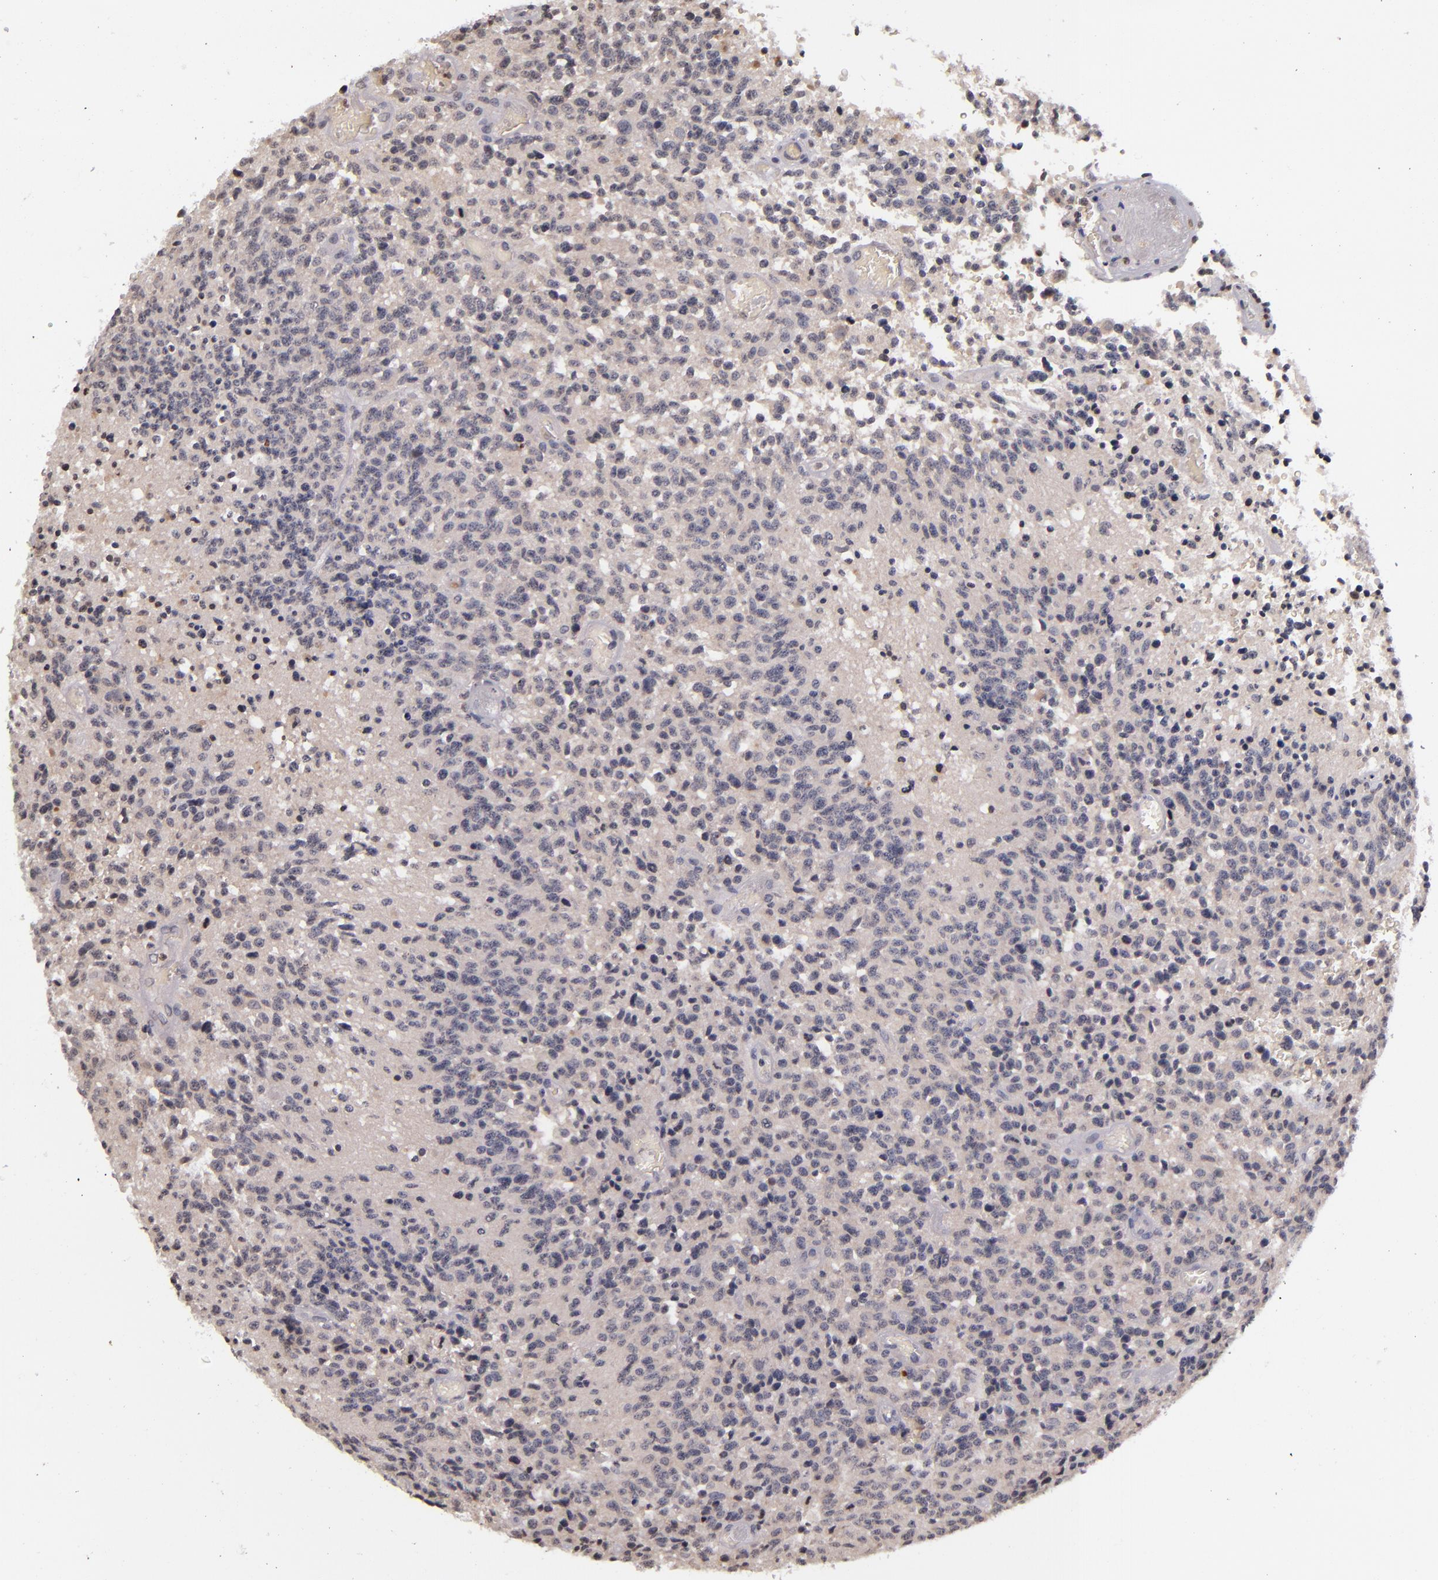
{"staining": {"intensity": "negative", "quantity": "none", "location": "none"}, "tissue": "glioma", "cell_type": "Tumor cells", "image_type": "cancer", "snomed": [{"axis": "morphology", "description": "Glioma, malignant, High grade"}, {"axis": "topography", "description": "Brain"}], "caption": "An immunohistochemistry (IHC) photomicrograph of malignant glioma (high-grade) is shown. There is no staining in tumor cells of malignant glioma (high-grade).", "gene": "TSC2", "patient": {"sex": "male", "age": 36}}